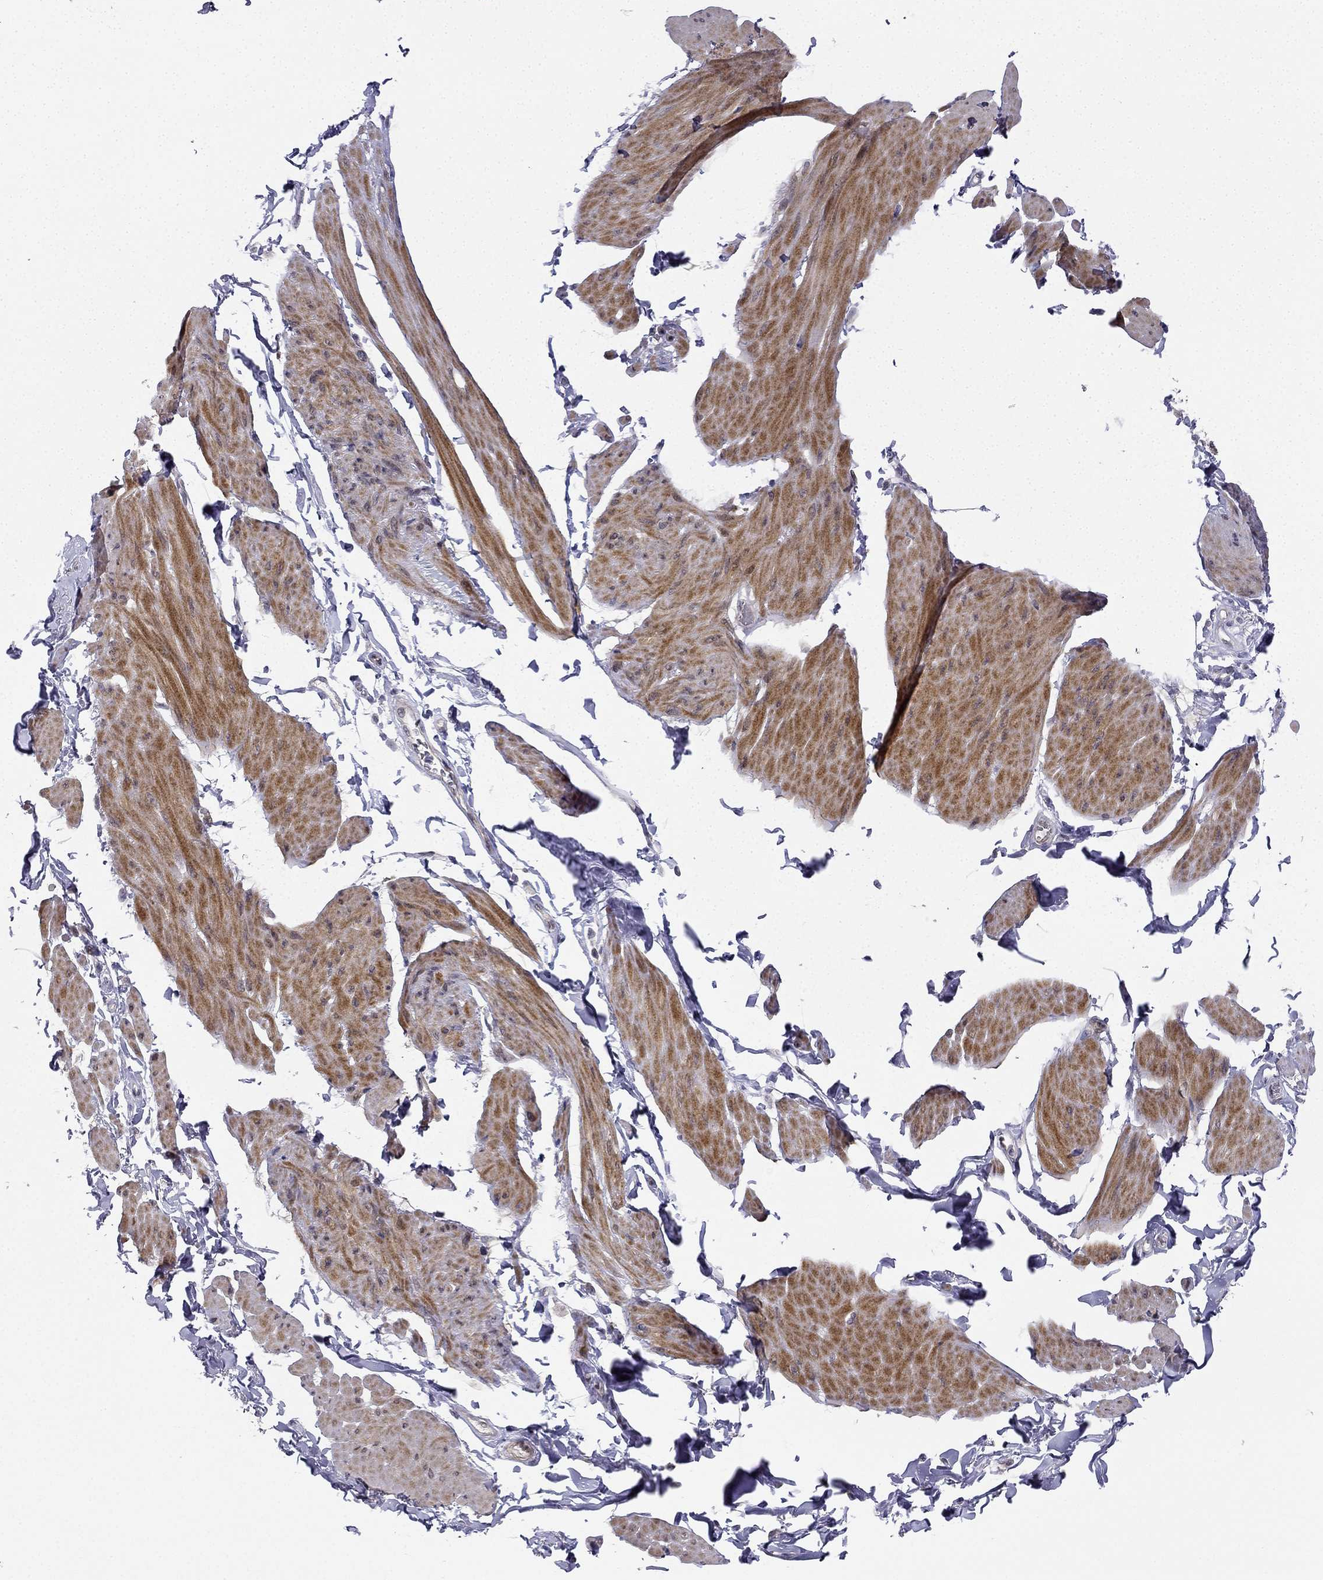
{"staining": {"intensity": "moderate", "quantity": "25%-75%", "location": "cytoplasmic/membranous"}, "tissue": "smooth muscle", "cell_type": "Smooth muscle cells", "image_type": "normal", "snomed": [{"axis": "morphology", "description": "Normal tissue, NOS"}, {"axis": "topography", "description": "Adipose tissue"}, {"axis": "topography", "description": "Smooth muscle"}, {"axis": "topography", "description": "Peripheral nerve tissue"}], "caption": "Brown immunohistochemical staining in normal smooth muscle shows moderate cytoplasmic/membranous expression in about 25%-75% of smooth muscle cells.", "gene": "CHST8", "patient": {"sex": "male", "age": 83}}